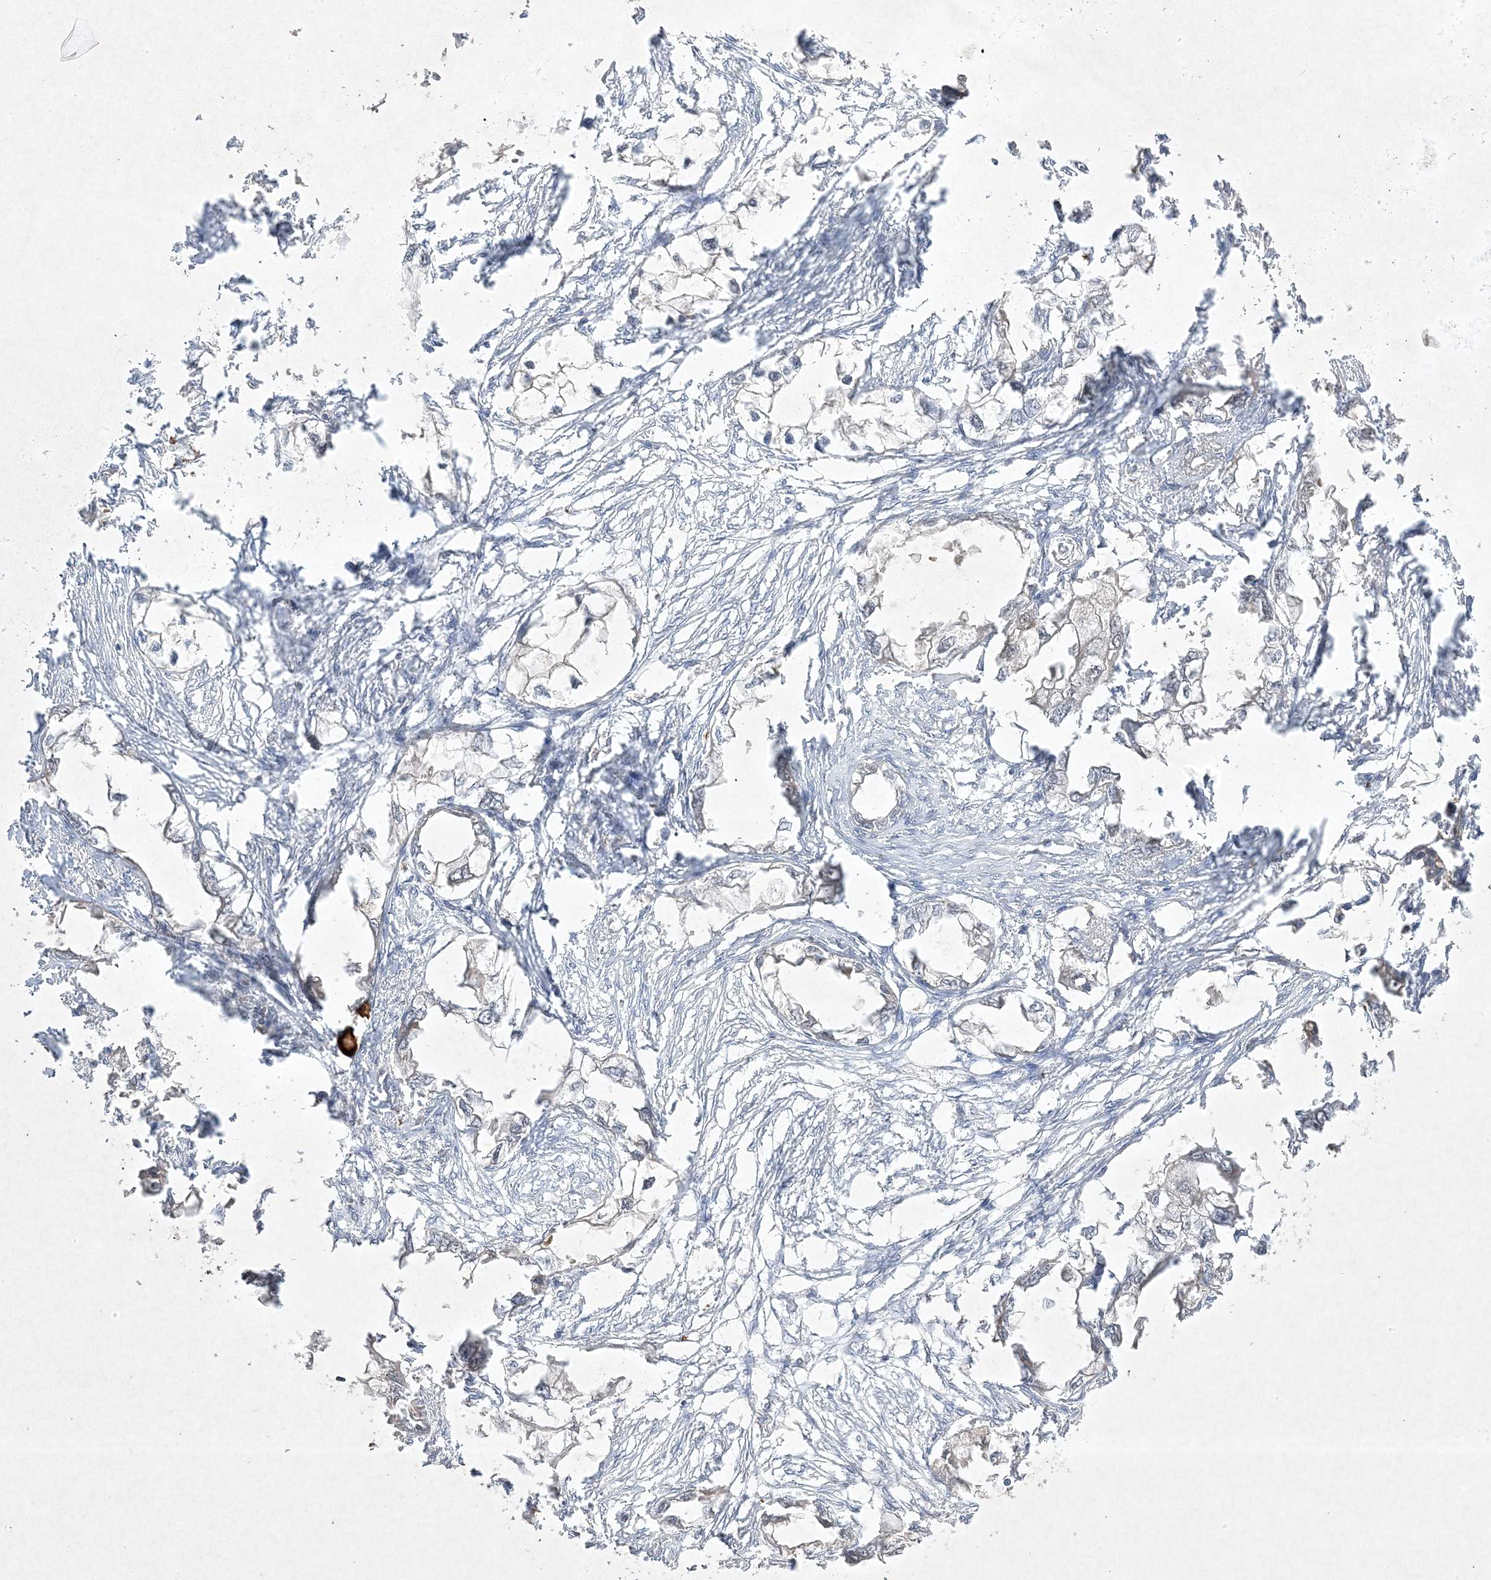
{"staining": {"intensity": "negative", "quantity": "none", "location": "none"}, "tissue": "endometrial cancer", "cell_type": "Tumor cells", "image_type": "cancer", "snomed": [{"axis": "morphology", "description": "Adenocarcinoma, NOS"}, {"axis": "morphology", "description": "Adenocarcinoma, metastatic, NOS"}, {"axis": "topography", "description": "Adipose tissue"}, {"axis": "topography", "description": "Endometrium"}], "caption": "Tumor cells are negative for brown protein staining in endometrial cancer.", "gene": "RGL4", "patient": {"sex": "female", "age": 67}}